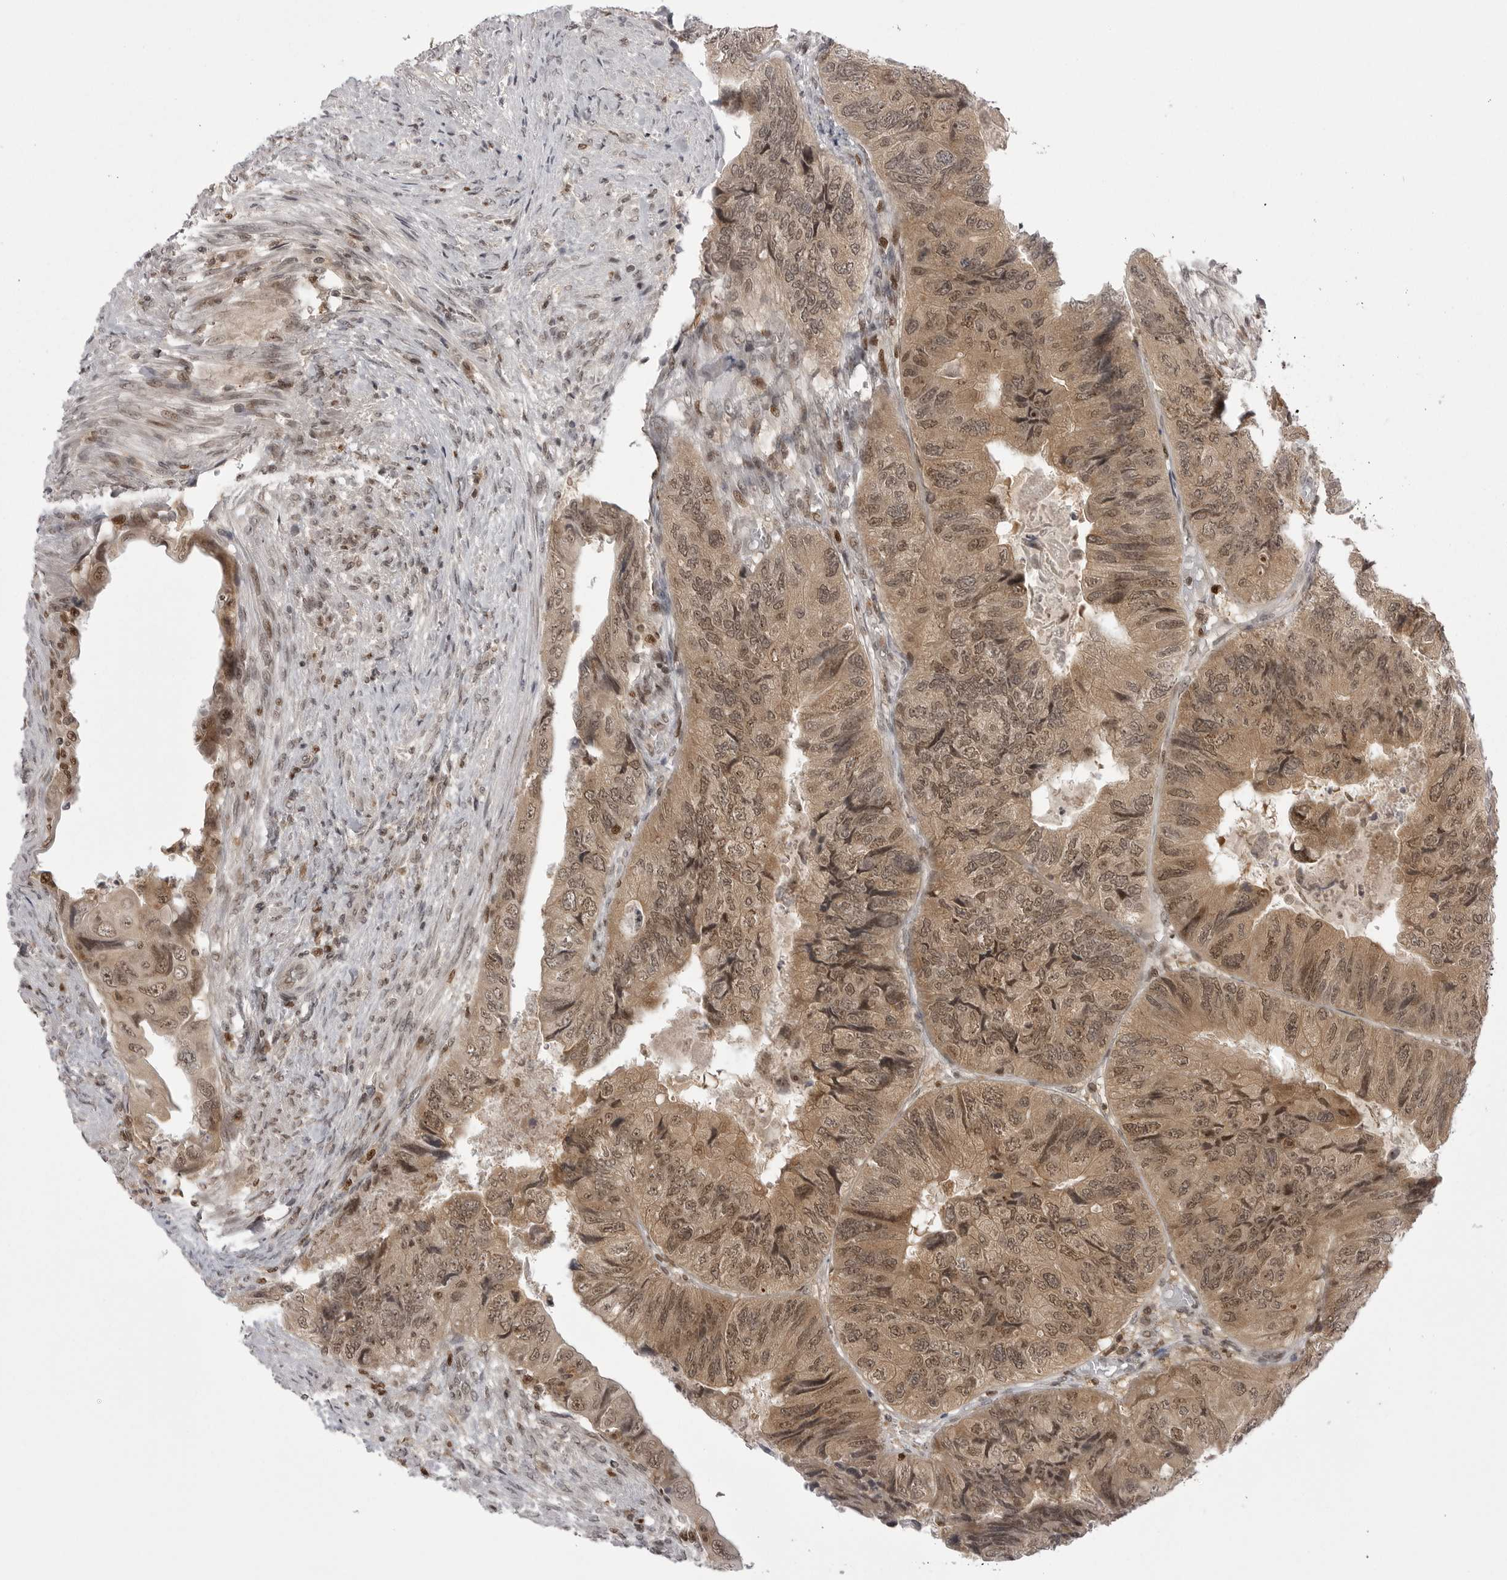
{"staining": {"intensity": "moderate", "quantity": ">75%", "location": "cytoplasmic/membranous,nuclear"}, "tissue": "colorectal cancer", "cell_type": "Tumor cells", "image_type": "cancer", "snomed": [{"axis": "morphology", "description": "Adenocarcinoma, NOS"}, {"axis": "topography", "description": "Rectum"}], "caption": "The micrograph displays staining of colorectal cancer (adenocarcinoma), revealing moderate cytoplasmic/membranous and nuclear protein staining (brown color) within tumor cells. (Stains: DAB in brown, nuclei in blue, Microscopy: brightfield microscopy at high magnification).", "gene": "PTK2B", "patient": {"sex": "male", "age": 63}}